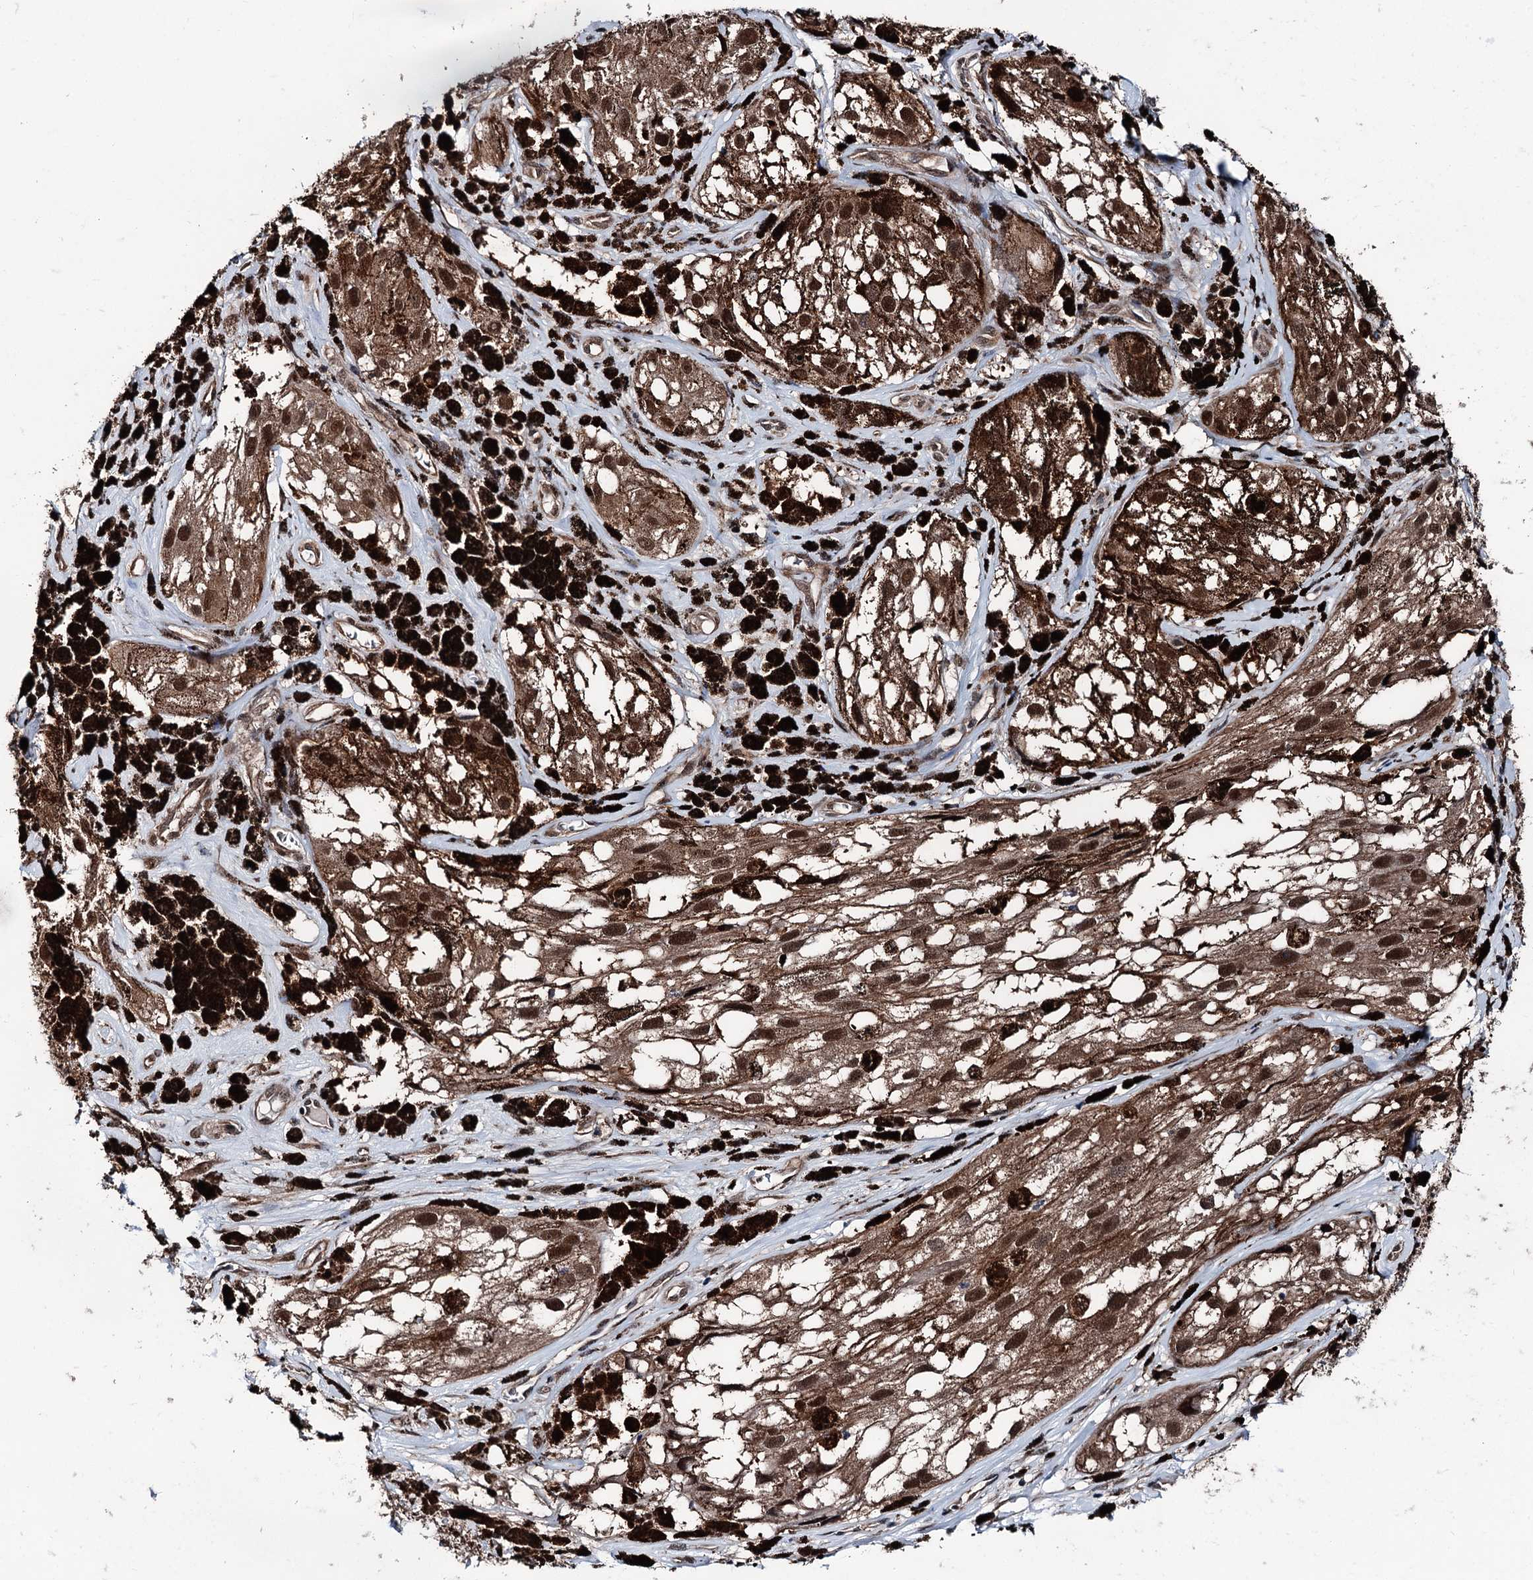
{"staining": {"intensity": "strong", "quantity": ">75%", "location": "cytoplasmic/membranous,nuclear"}, "tissue": "melanoma", "cell_type": "Tumor cells", "image_type": "cancer", "snomed": [{"axis": "morphology", "description": "Malignant melanoma, NOS"}, {"axis": "topography", "description": "Skin"}], "caption": "This image shows IHC staining of human malignant melanoma, with high strong cytoplasmic/membranous and nuclear expression in about >75% of tumor cells.", "gene": "PSMD13", "patient": {"sex": "male", "age": 88}}